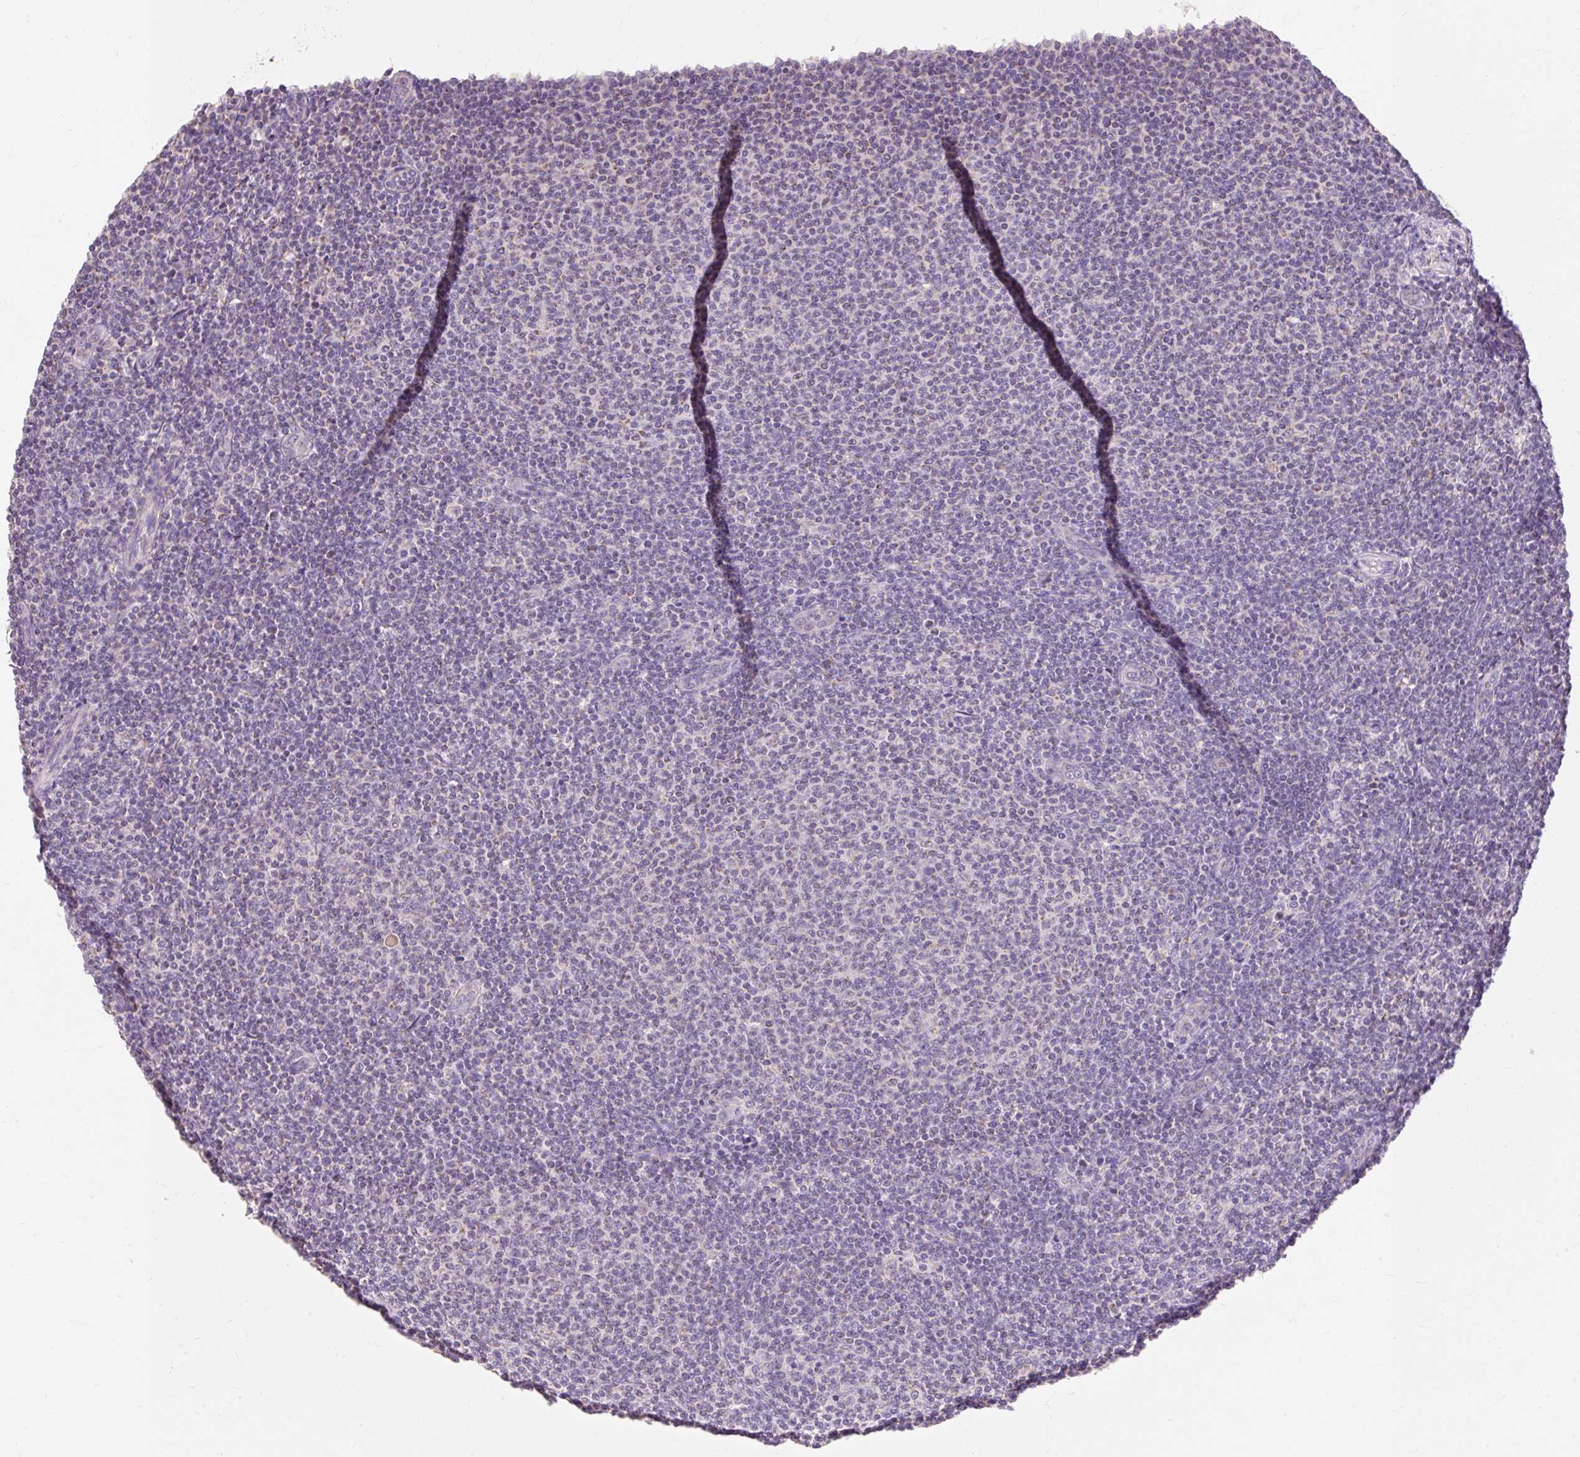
{"staining": {"intensity": "negative", "quantity": "none", "location": "none"}, "tissue": "lymphoma", "cell_type": "Tumor cells", "image_type": "cancer", "snomed": [{"axis": "morphology", "description": "Malignant lymphoma, non-Hodgkin's type, Low grade"}, {"axis": "topography", "description": "Lymph node"}], "caption": "Human malignant lymphoma, non-Hodgkin's type (low-grade) stained for a protein using immunohistochemistry (IHC) reveals no staining in tumor cells.", "gene": "PMAIP1", "patient": {"sex": "male", "age": 66}}